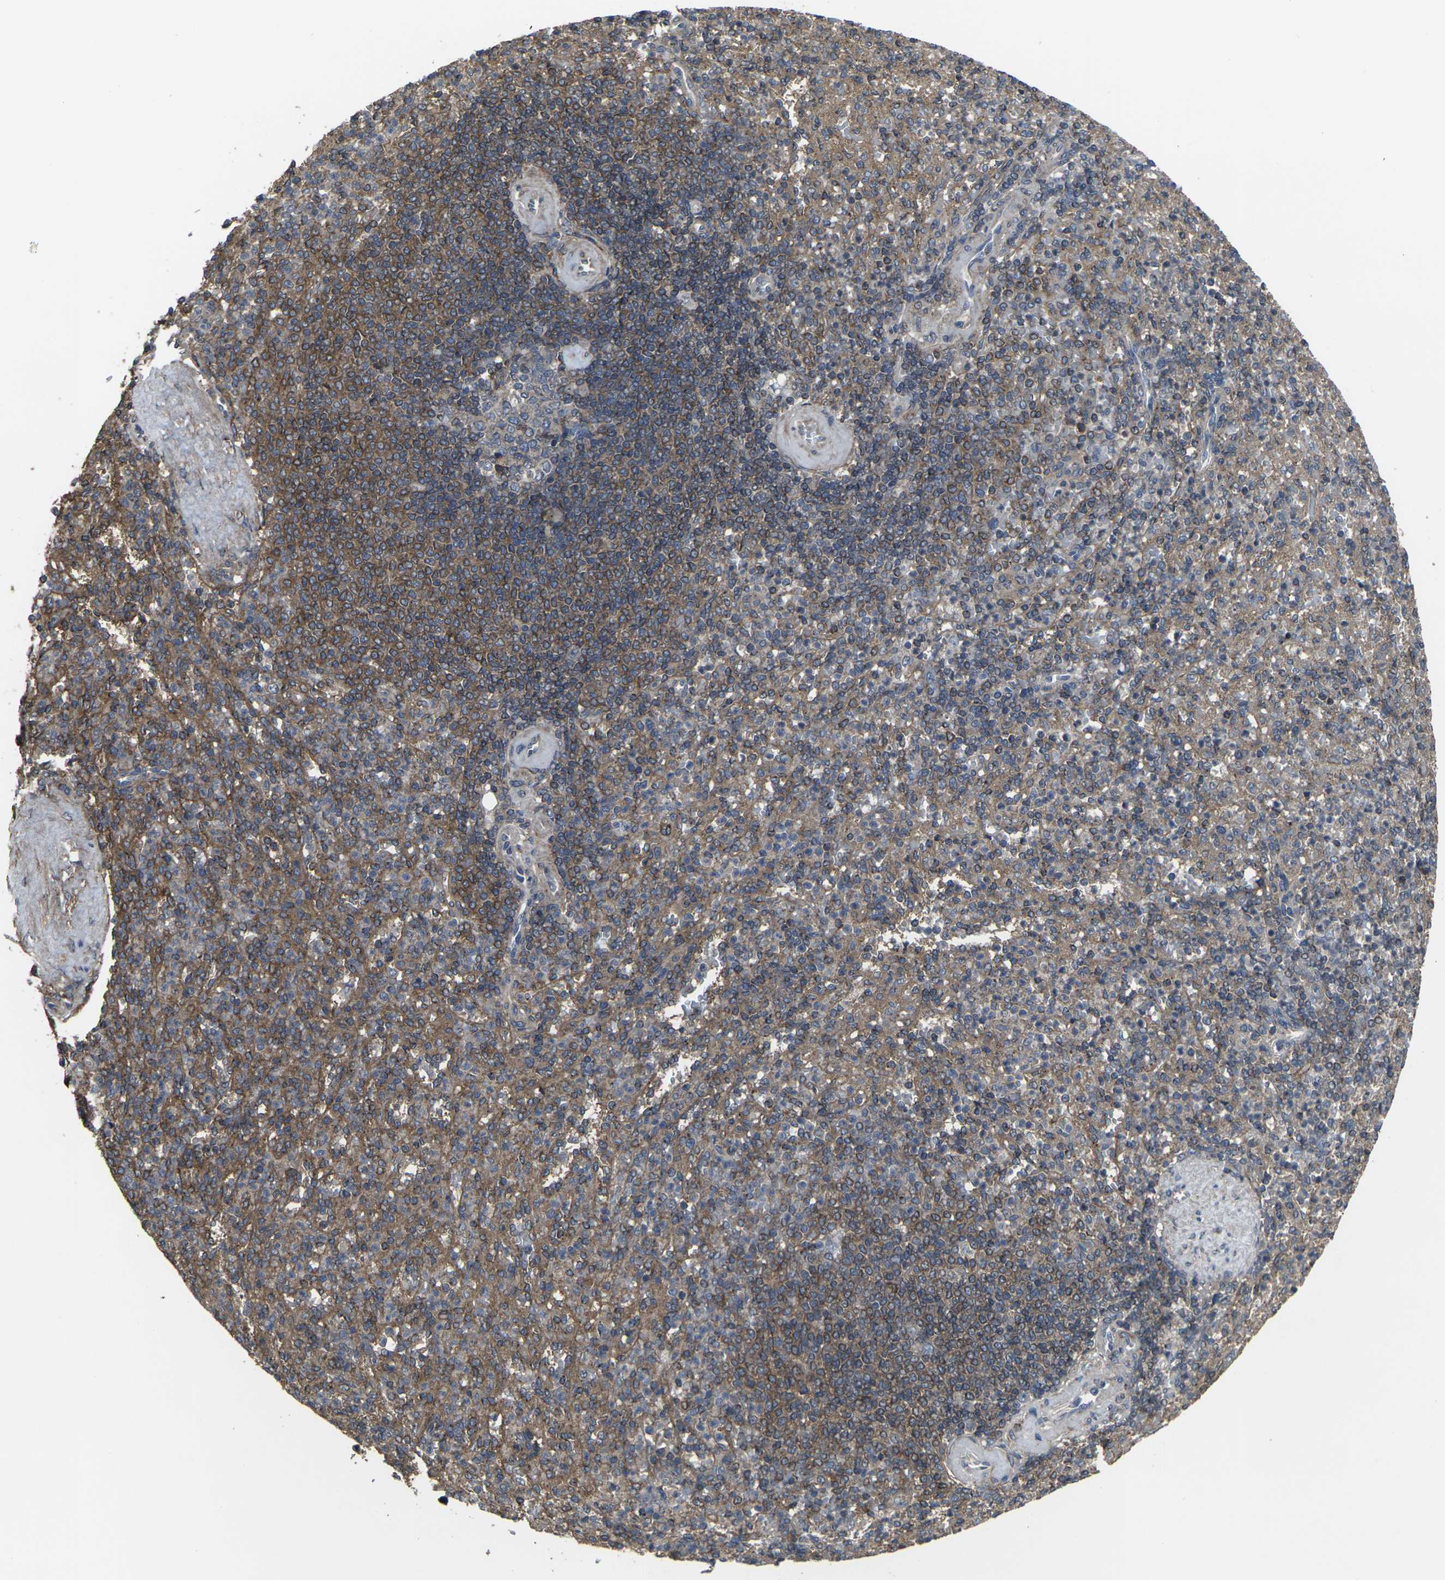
{"staining": {"intensity": "moderate", "quantity": "25%-75%", "location": "cytoplasmic/membranous"}, "tissue": "spleen", "cell_type": "Cells in red pulp", "image_type": "normal", "snomed": [{"axis": "morphology", "description": "Normal tissue, NOS"}, {"axis": "topography", "description": "Spleen"}], "caption": "This micrograph shows immunohistochemistry staining of benign human spleen, with medium moderate cytoplasmic/membranous staining in about 25%-75% of cells in red pulp.", "gene": "PRKACB", "patient": {"sex": "female", "age": 74}}